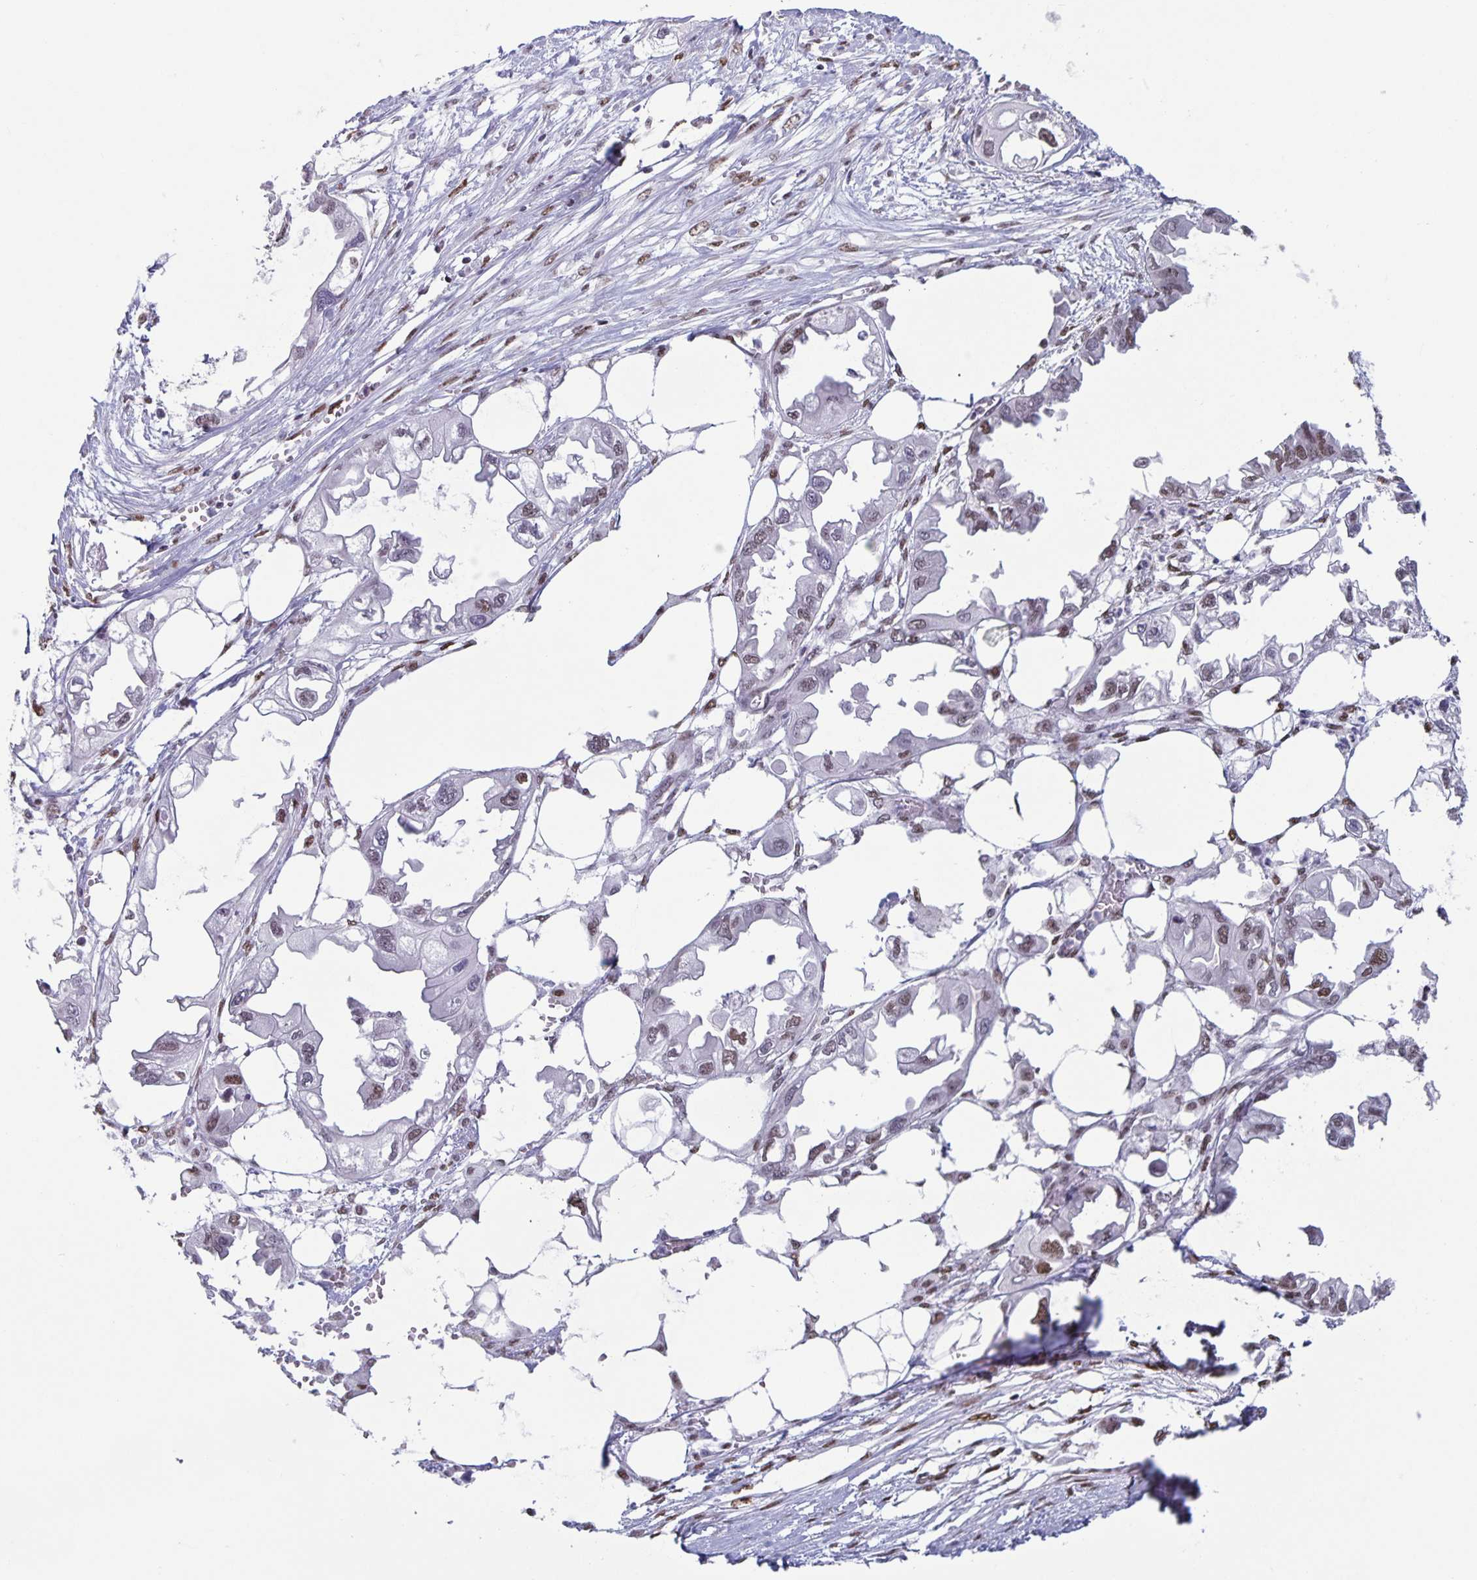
{"staining": {"intensity": "weak", "quantity": "25%-75%", "location": "nuclear"}, "tissue": "endometrial cancer", "cell_type": "Tumor cells", "image_type": "cancer", "snomed": [{"axis": "morphology", "description": "Adenocarcinoma, NOS"}, {"axis": "morphology", "description": "Adenocarcinoma, metastatic, NOS"}, {"axis": "topography", "description": "Adipose tissue"}, {"axis": "topography", "description": "Endometrium"}], "caption": "High-power microscopy captured an immunohistochemistry histopathology image of metastatic adenocarcinoma (endometrial), revealing weak nuclear staining in about 25%-75% of tumor cells.", "gene": "JUND", "patient": {"sex": "female", "age": 67}}